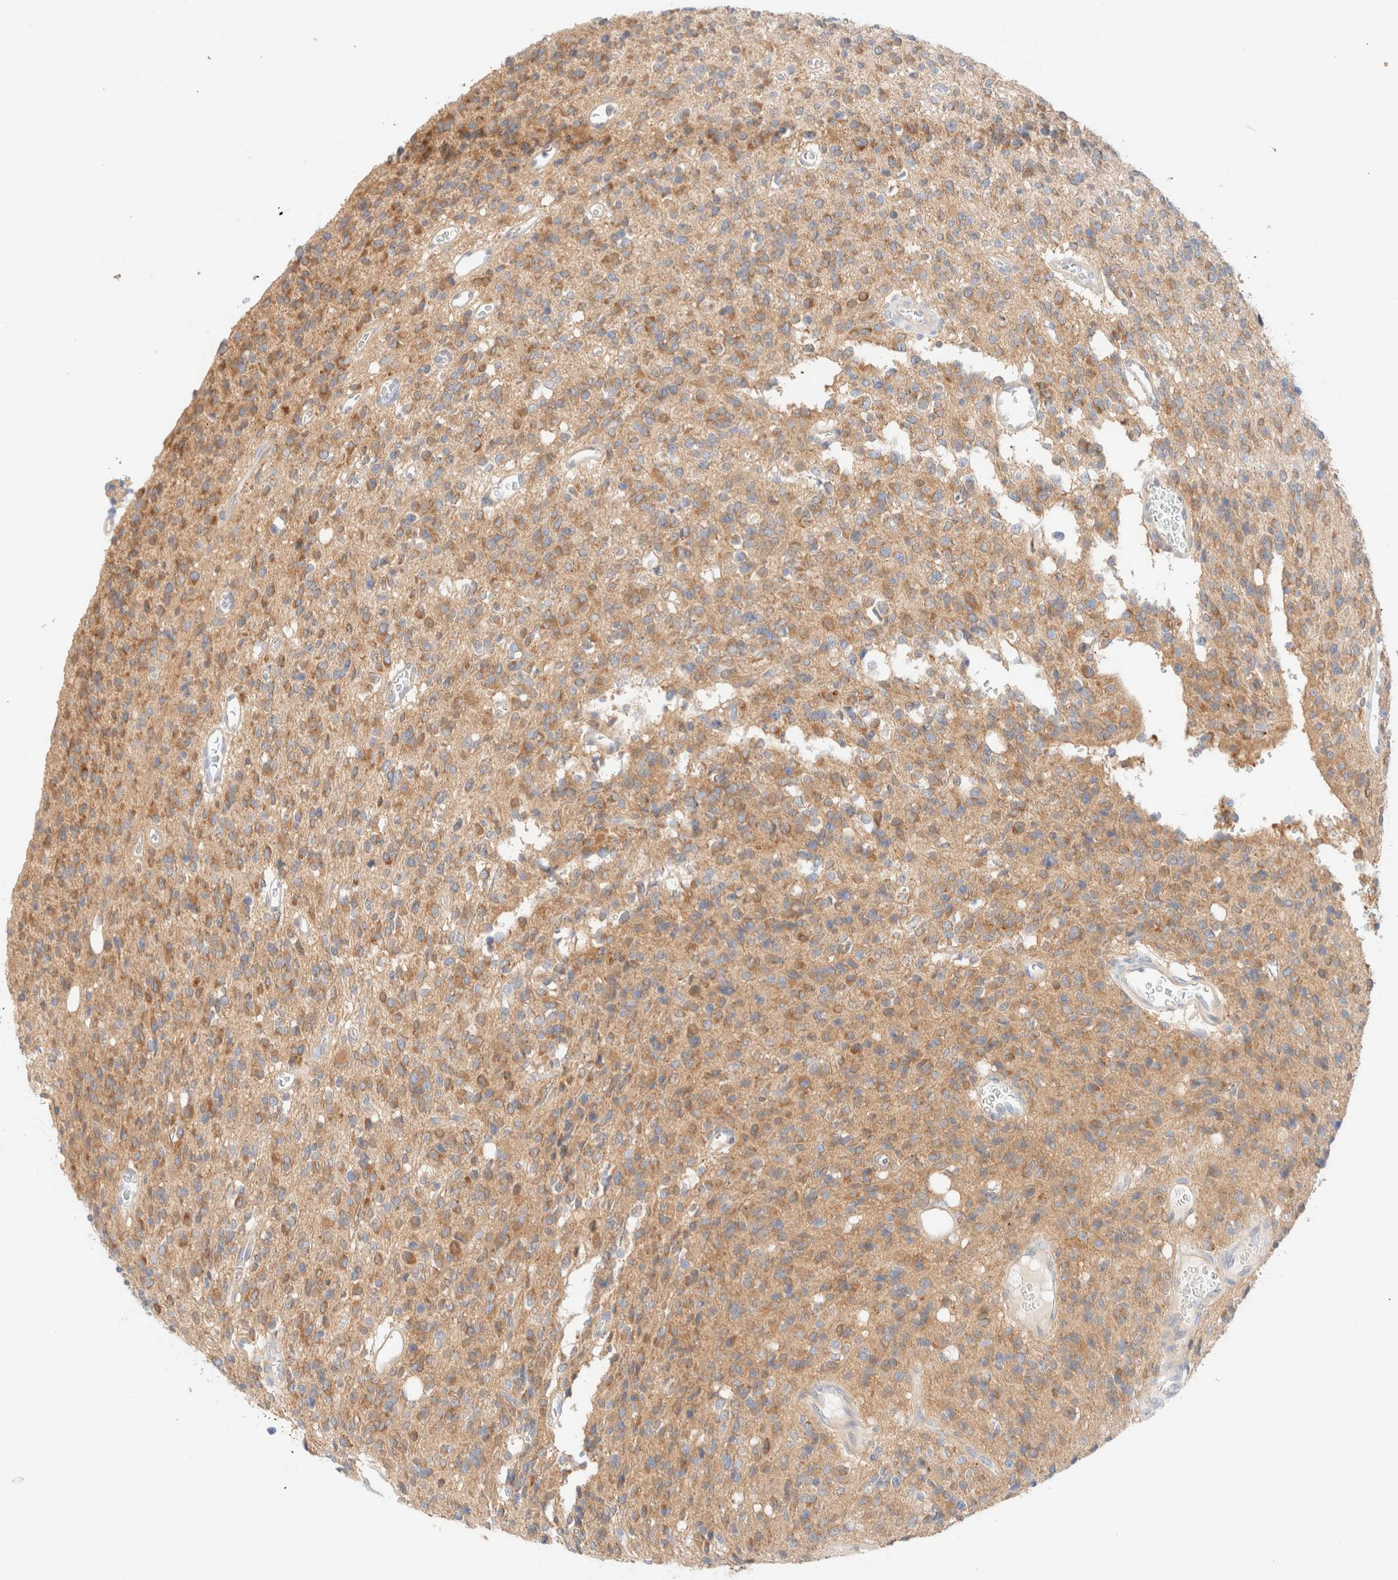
{"staining": {"intensity": "moderate", "quantity": ">75%", "location": "cytoplasmic/membranous"}, "tissue": "glioma", "cell_type": "Tumor cells", "image_type": "cancer", "snomed": [{"axis": "morphology", "description": "Glioma, malignant, High grade"}, {"axis": "topography", "description": "Brain"}], "caption": "Protein expression analysis of human glioma reveals moderate cytoplasmic/membranous positivity in approximately >75% of tumor cells. The protein is shown in brown color, while the nuclei are stained blue.", "gene": "SARM1", "patient": {"sex": "male", "age": 34}}